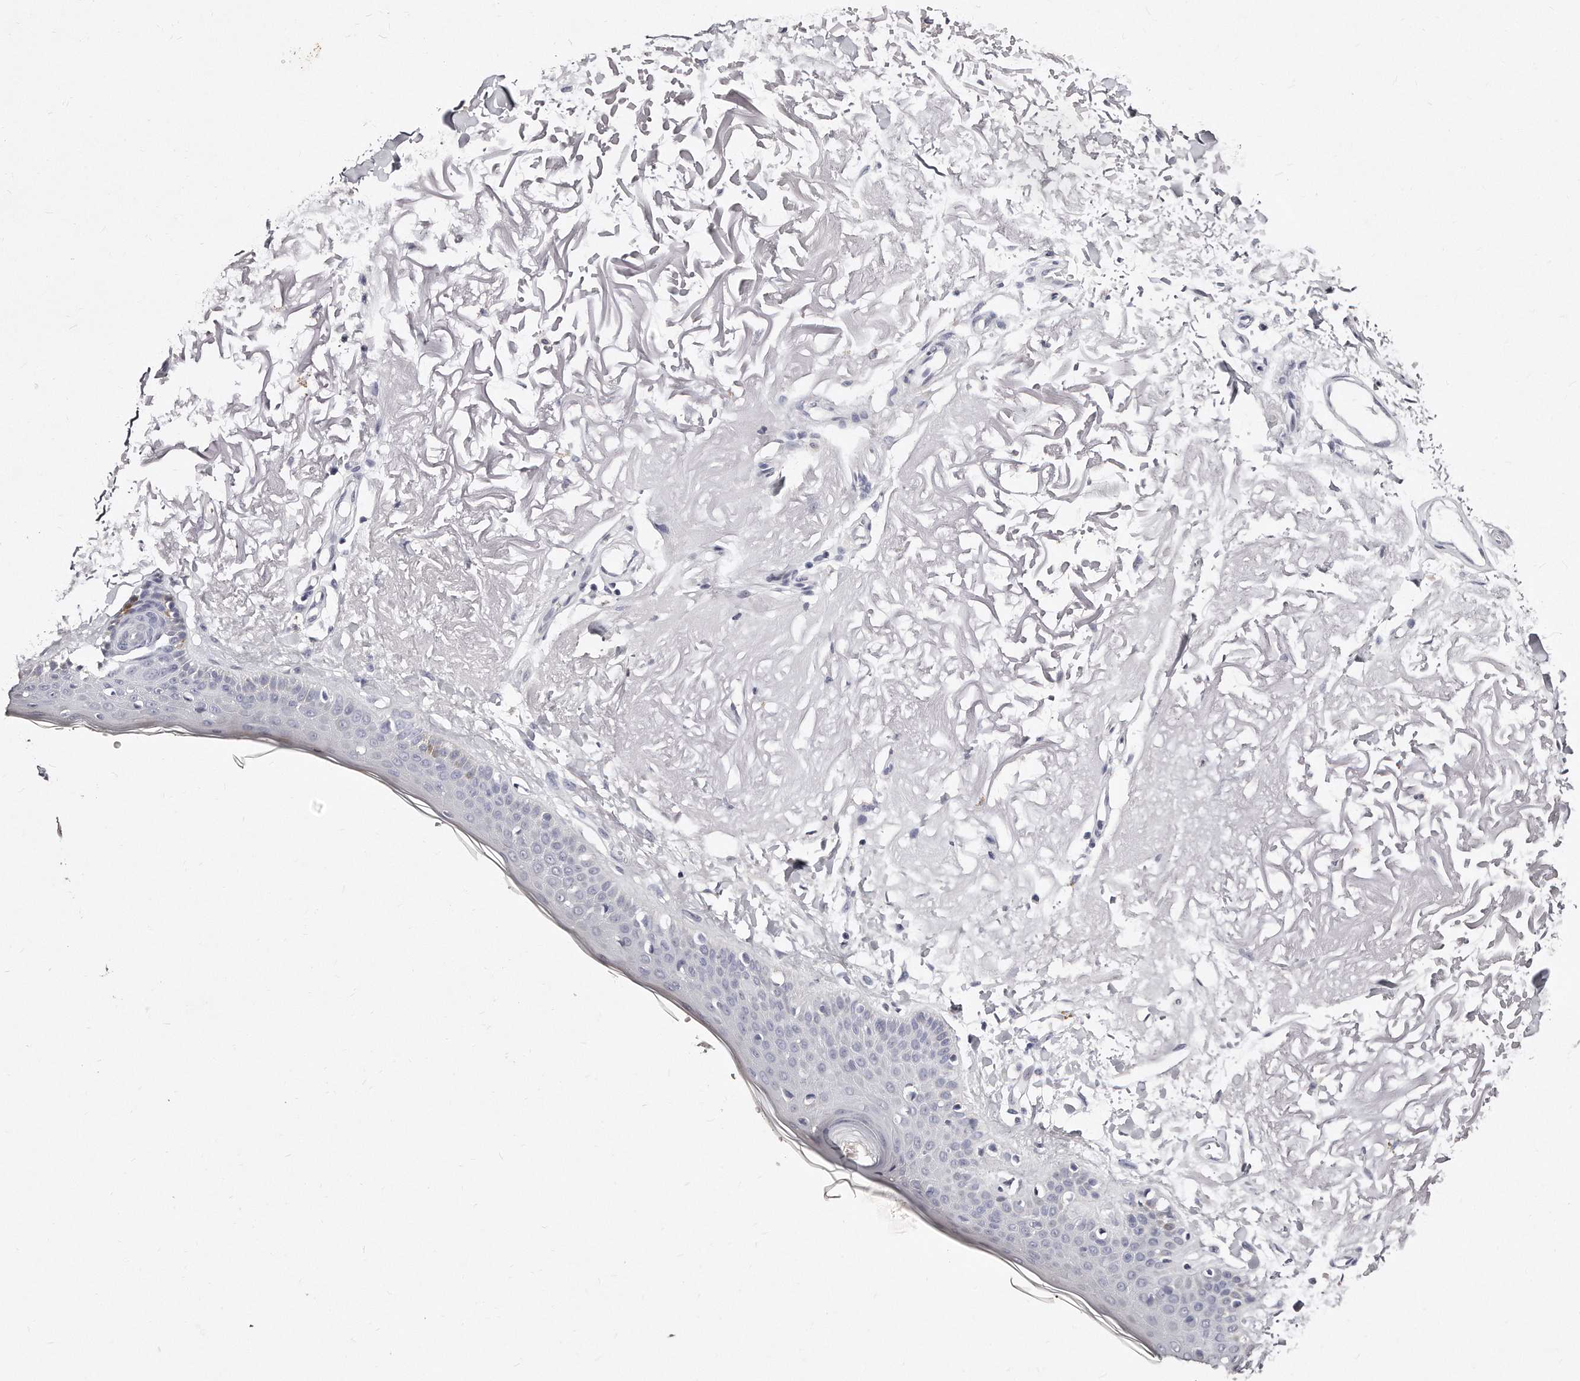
{"staining": {"intensity": "negative", "quantity": "none", "location": "none"}, "tissue": "skin", "cell_type": "Fibroblasts", "image_type": "normal", "snomed": [{"axis": "morphology", "description": "Normal tissue, NOS"}, {"axis": "topography", "description": "Skin"}, {"axis": "topography", "description": "Skeletal muscle"}], "caption": "Skin stained for a protein using immunohistochemistry (IHC) displays no staining fibroblasts.", "gene": "GDA", "patient": {"sex": "male", "age": 83}}